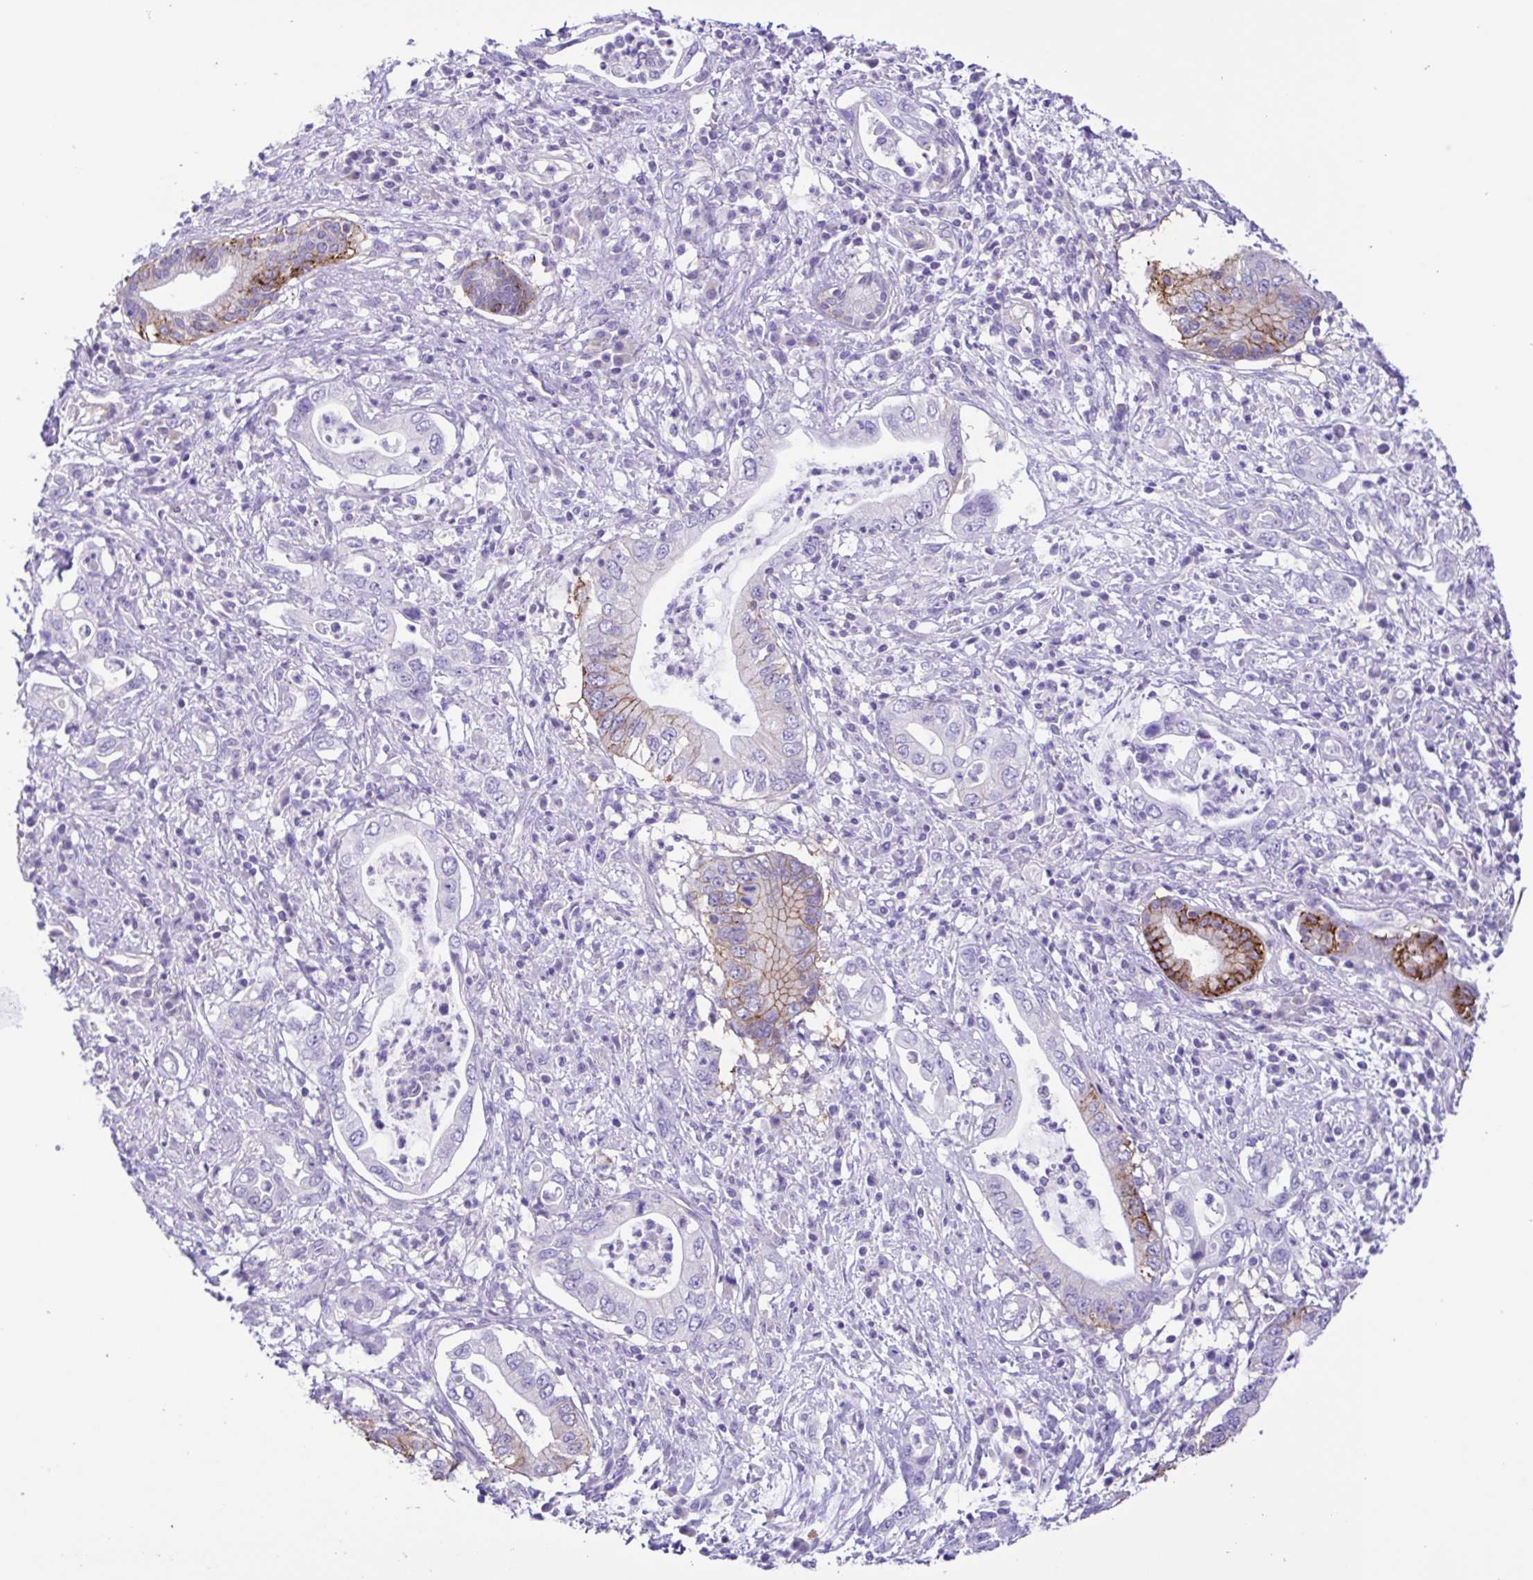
{"staining": {"intensity": "strong", "quantity": "<25%", "location": "cytoplasmic/membranous"}, "tissue": "pancreatic cancer", "cell_type": "Tumor cells", "image_type": "cancer", "snomed": [{"axis": "morphology", "description": "Adenocarcinoma, NOS"}, {"axis": "topography", "description": "Pancreas"}], "caption": "Brown immunohistochemical staining in human pancreatic cancer exhibits strong cytoplasmic/membranous expression in approximately <25% of tumor cells. (Brightfield microscopy of DAB IHC at high magnification).", "gene": "ISM2", "patient": {"sex": "female", "age": 72}}